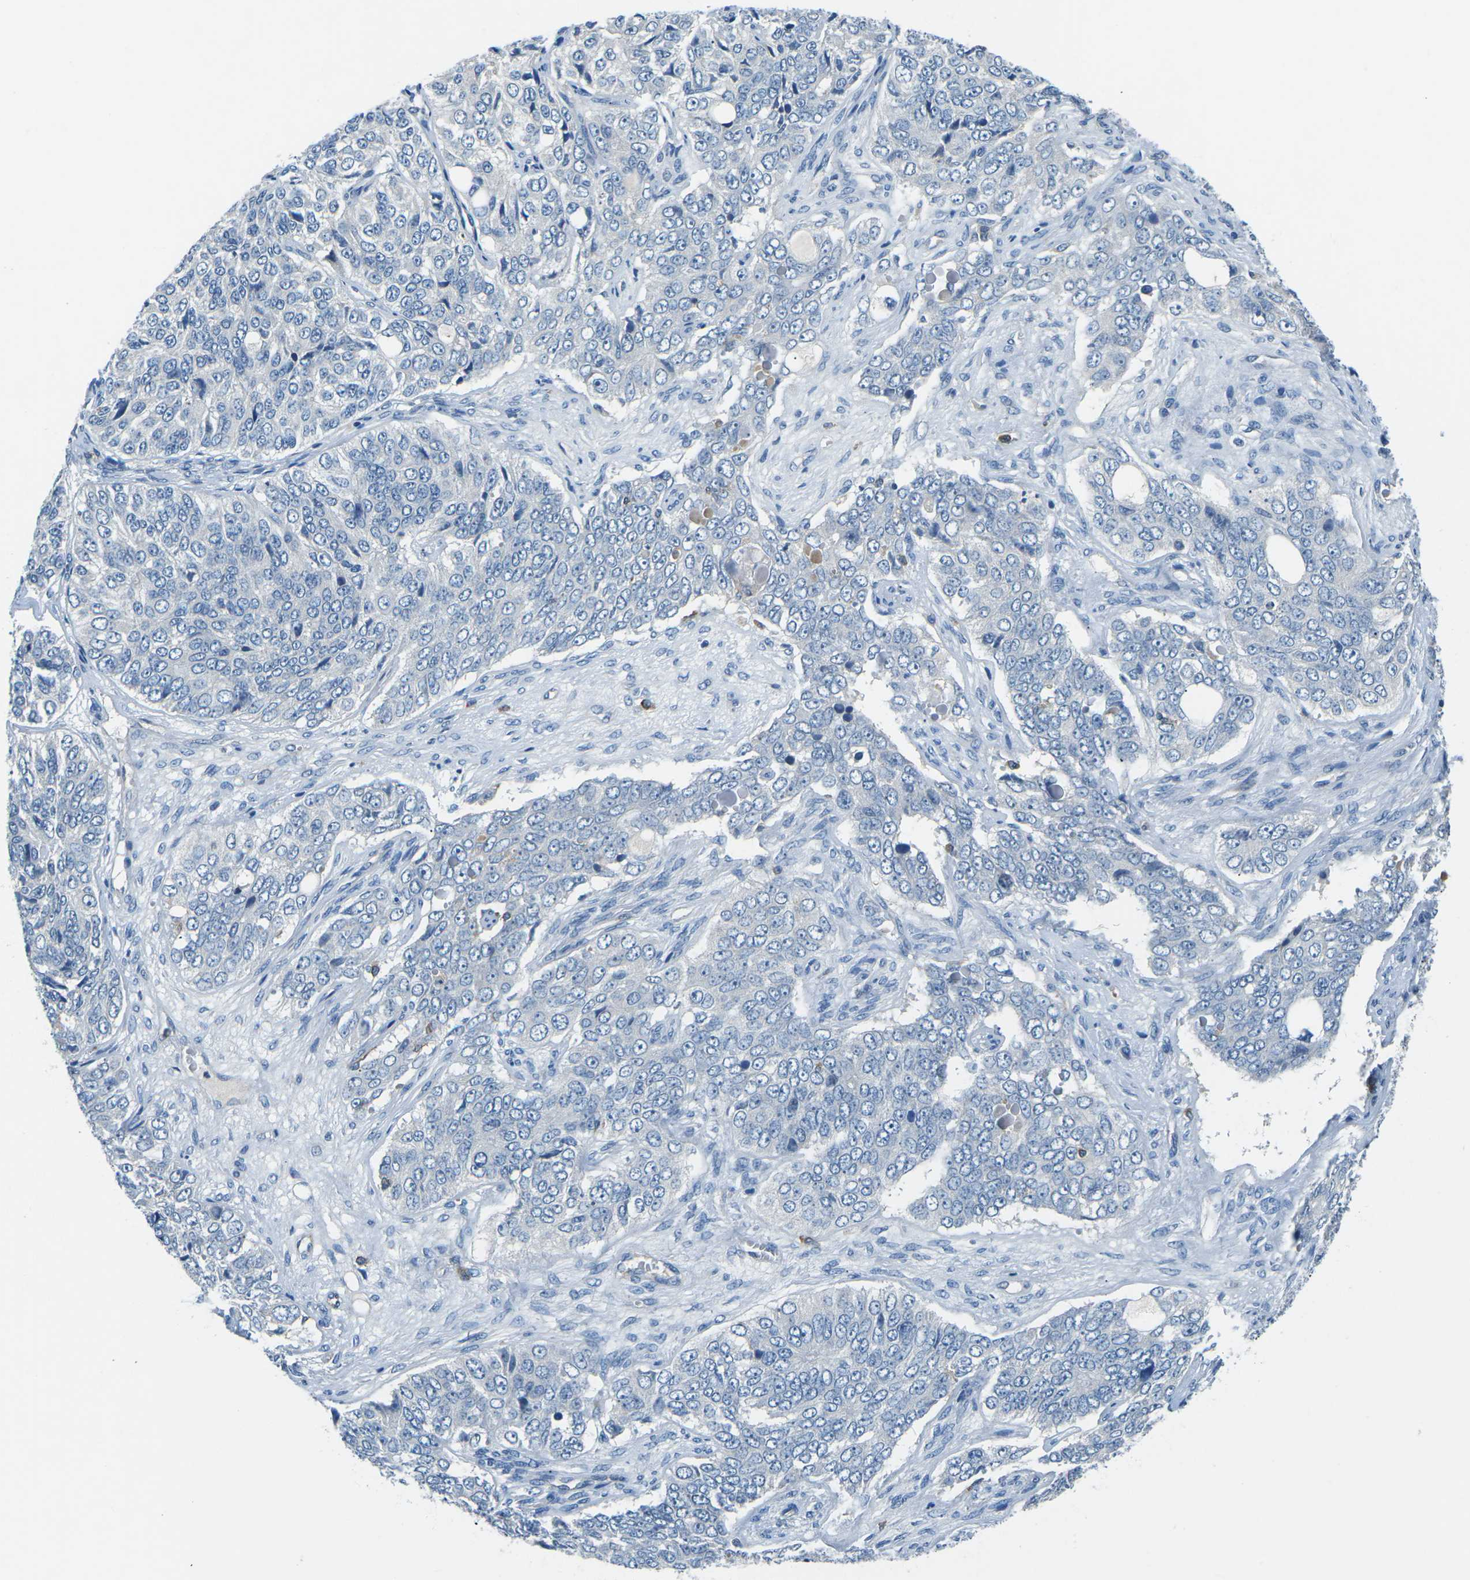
{"staining": {"intensity": "negative", "quantity": "none", "location": "none"}, "tissue": "ovarian cancer", "cell_type": "Tumor cells", "image_type": "cancer", "snomed": [{"axis": "morphology", "description": "Carcinoma, endometroid"}, {"axis": "topography", "description": "Ovary"}], "caption": "IHC histopathology image of neoplastic tissue: human ovarian cancer (endometroid carcinoma) stained with DAB (3,3'-diaminobenzidine) reveals no significant protein positivity in tumor cells.", "gene": "CD1D", "patient": {"sex": "female", "age": 51}}